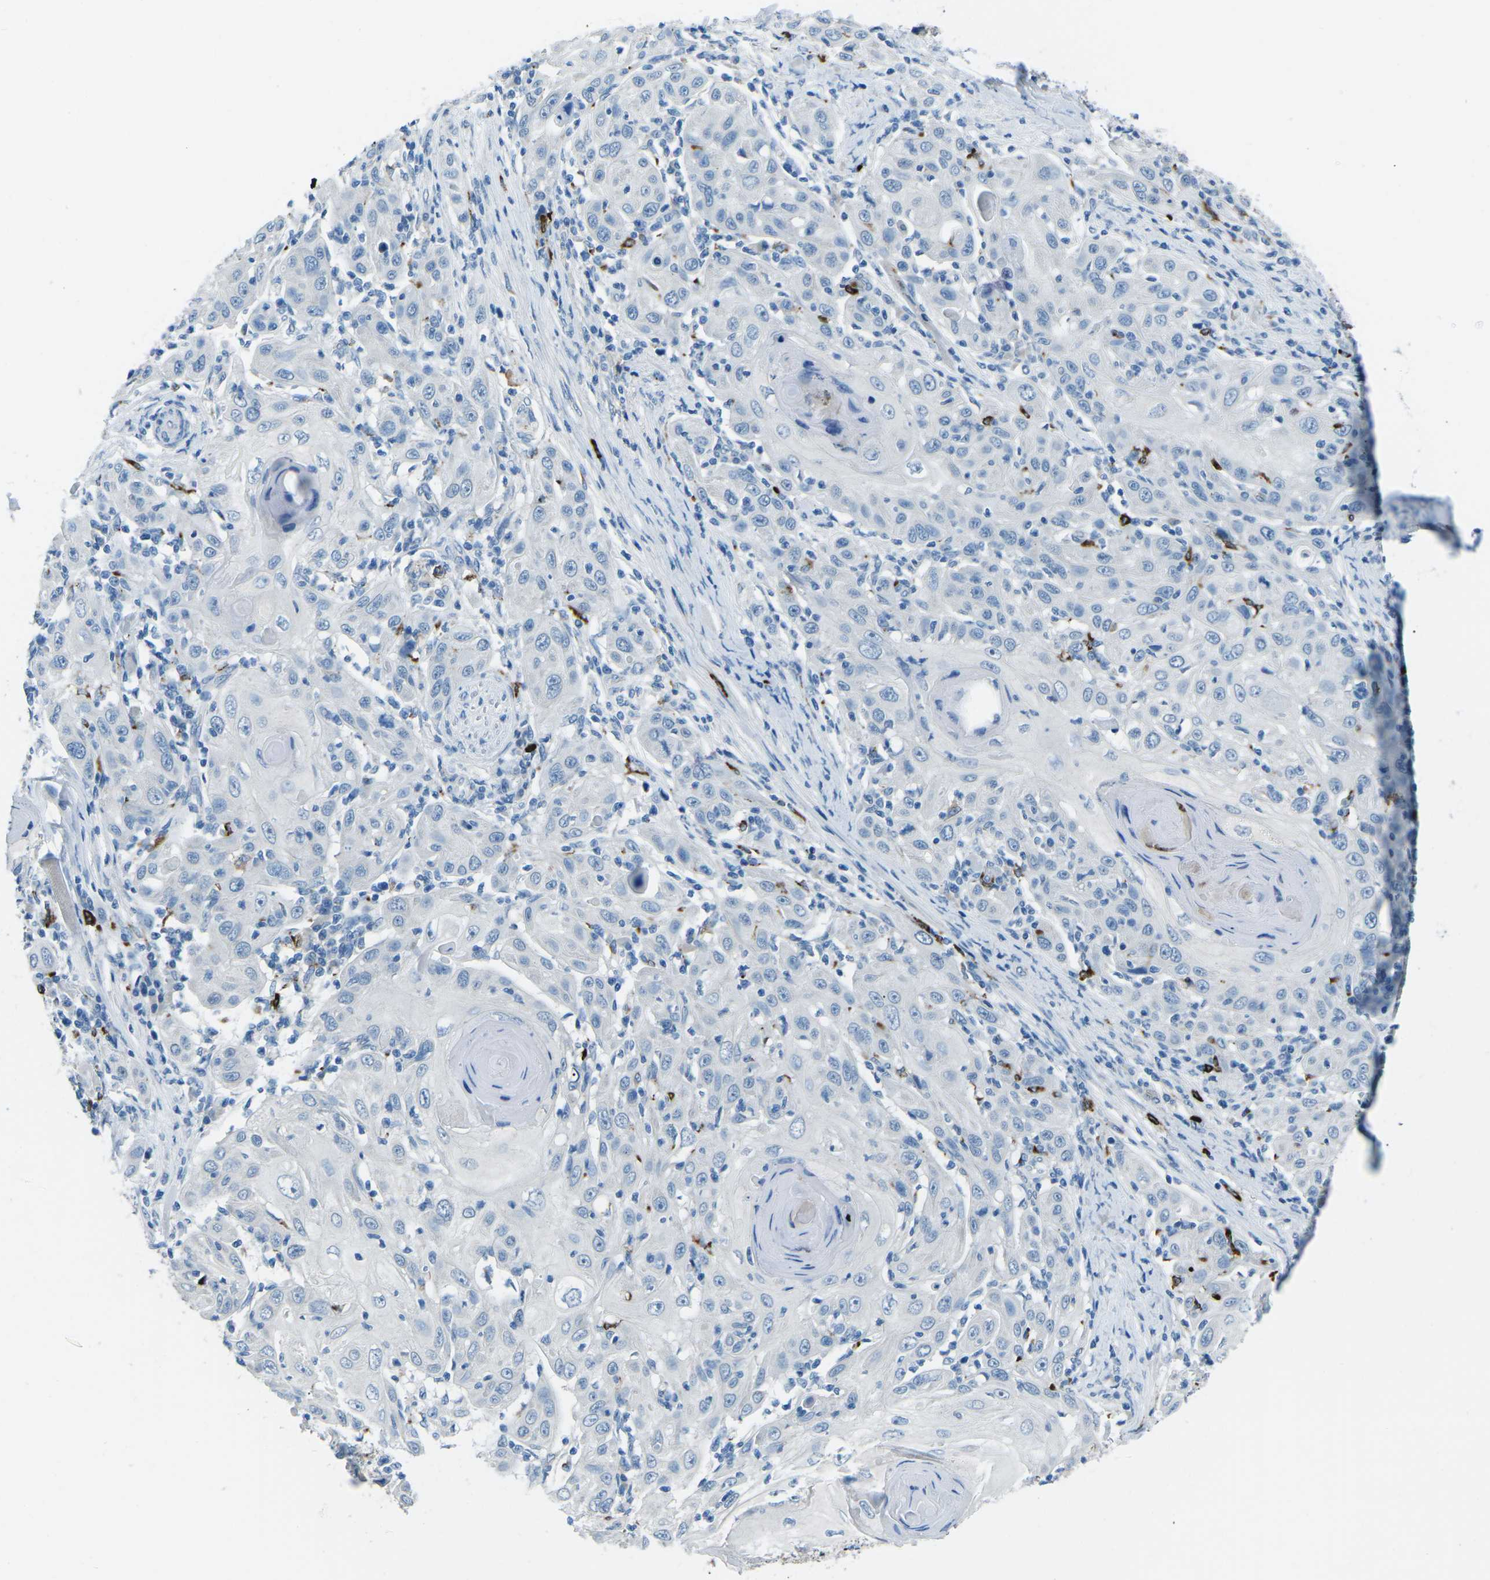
{"staining": {"intensity": "negative", "quantity": "none", "location": "none"}, "tissue": "skin cancer", "cell_type": "Tumor cells", "image_type": "cancer", "snomed": [{"axis": "morphology", "description": "Squamous cell carcinoma, NOS"}, {"axis": "topography", "description": "Skin"}], "caption": "IHC photomicrograph of neoplastic tissue: skin cancer stained with DAB (3,3'-diaminobenzidine) exhibits no significant protein staining in tumor cells.", "gene": "FCN1", "patient": {"sex": "female", "age": 88}}